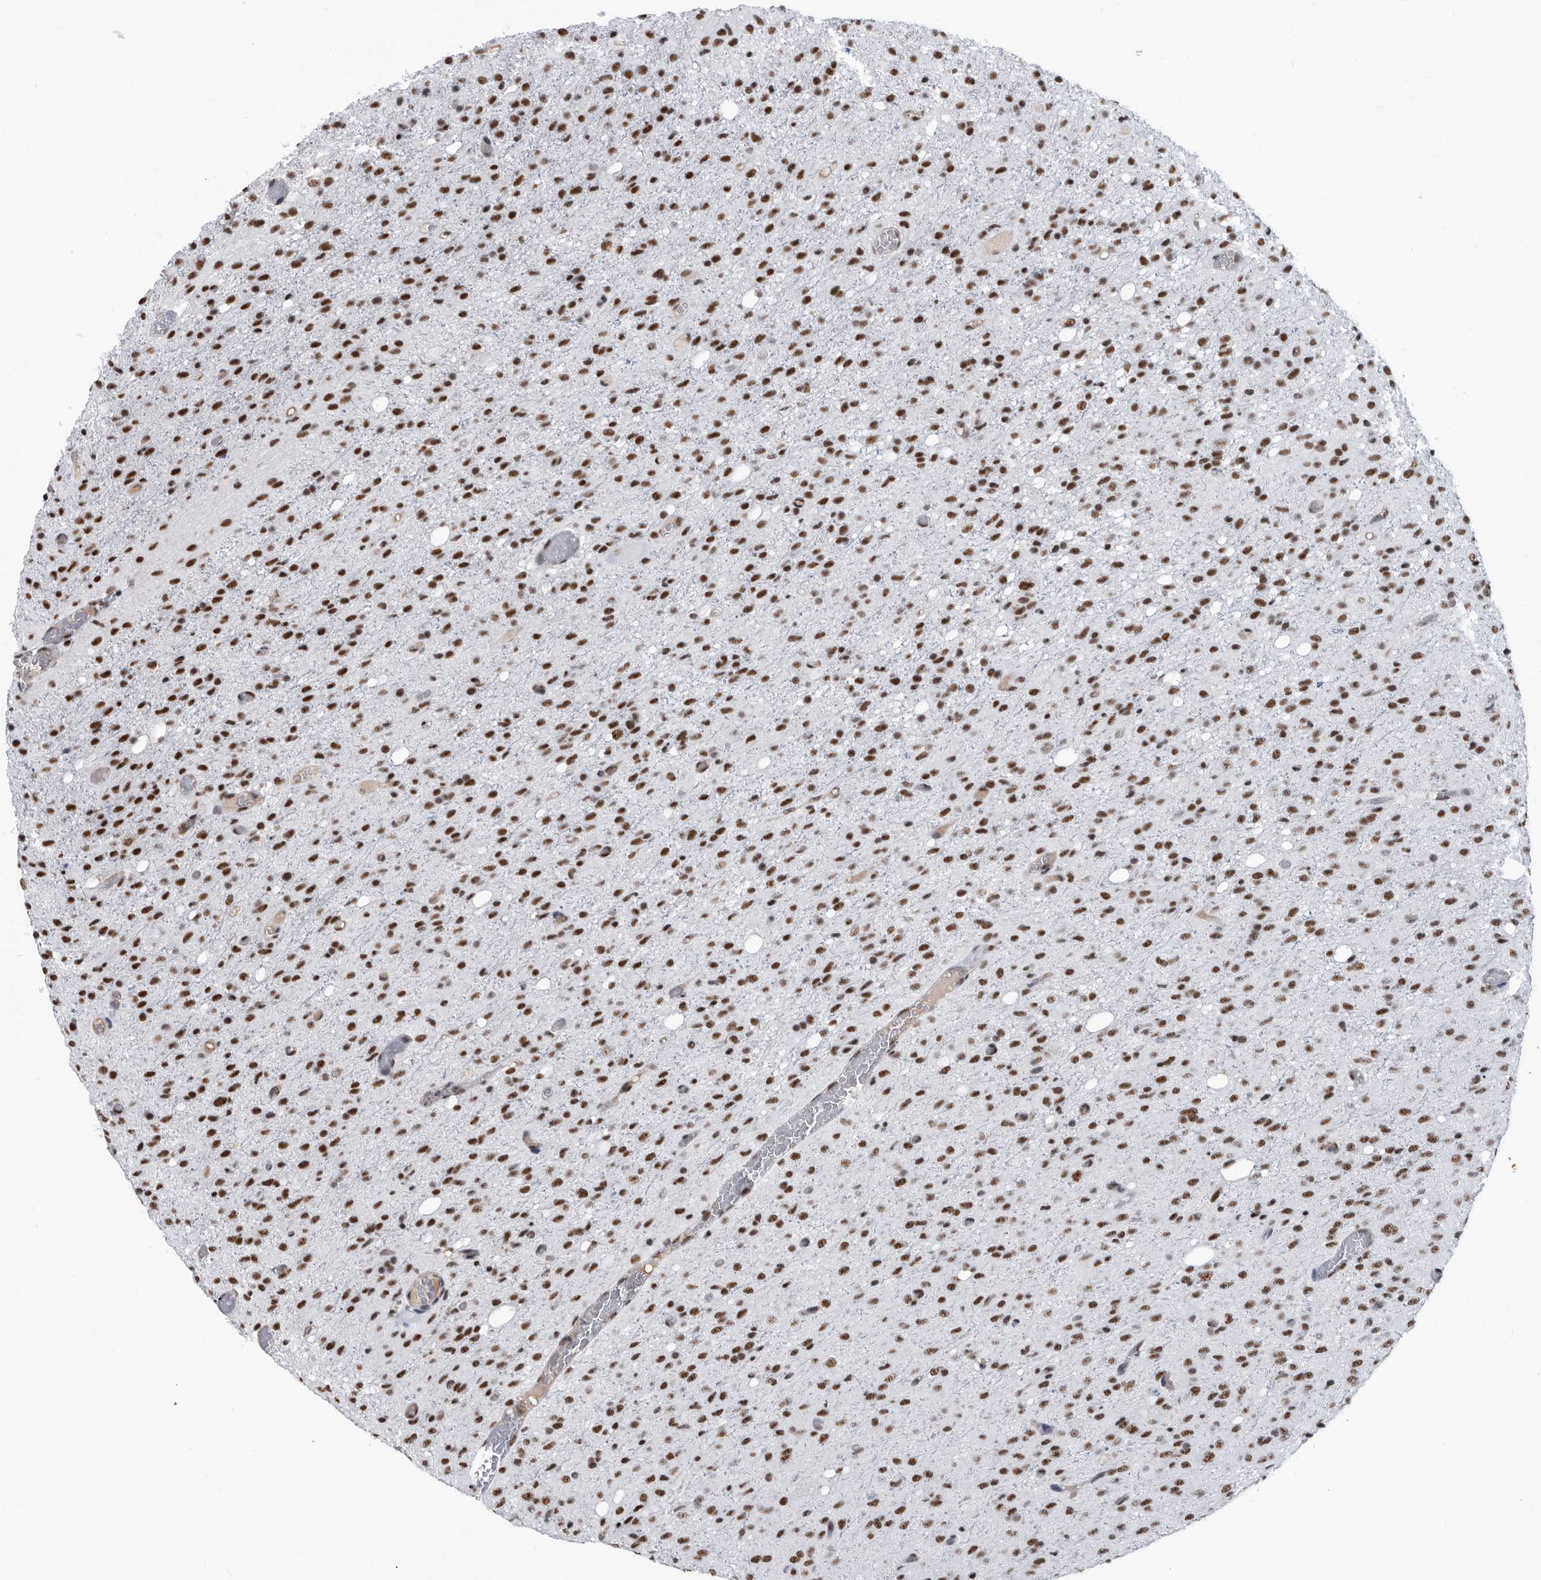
{"staining": {"intensity": "strong", "quantity": ">75%", "location": "nuclear"}, "tissue": "glioma", "cell_type": "Tumor cells", "image_type": "cancer", "snomed": [{"axis": "morphology", "description": "Glioma, malignant, High grade"}, {"axis": "topography", "description": "Brain"}], "caption": "DAB (3,3'-diaminobenzidine) immunohistochemical staining of human glioma demonstrates strong nuclear protein positivity in approximately >75% of tumor cells.", "gene": "SF3A1", "patient": {"sex": "female", "age": 59}}